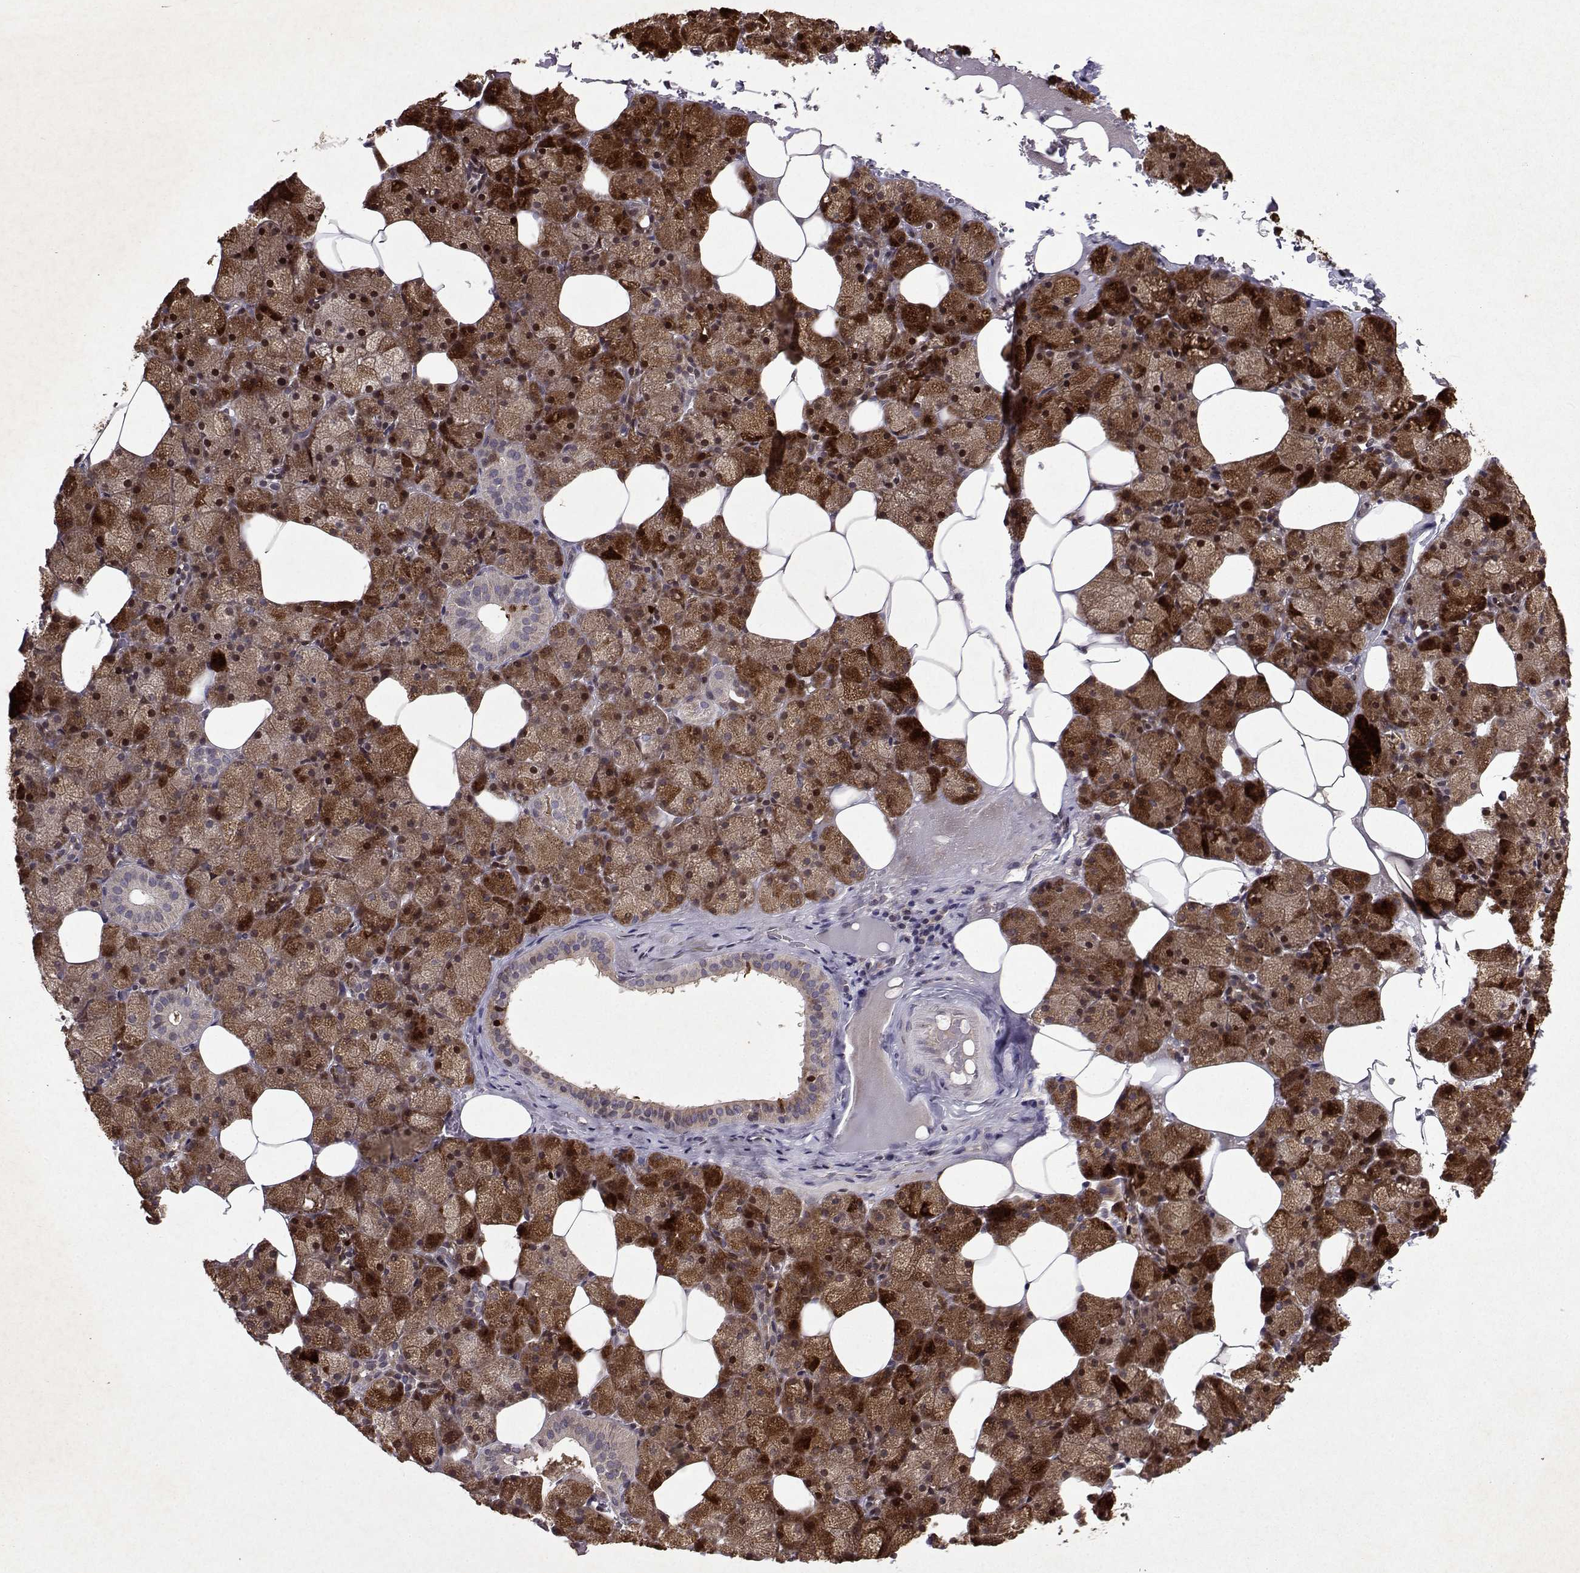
{"staining": {"intensity": "strong", "quantity": "25%-75%", "location": "cytoplasmic/membranous"}, "tissue": "salivary gland", "cell_type": "Glandular cells", "image_type": "normal", "snomed": [{"axis": "morphology", "description": "Normal tissue, NOS"}, {"axis": "topography", "description": "Salivary gland"}], "caption": "Protein analysis of normal salivary gland exhibits strong cytoplasmic/membranous staining in approximately 25%-75% of glandular cells.", "gene": "STXBP5", "patient": {"sex": "male", "age": 38}}